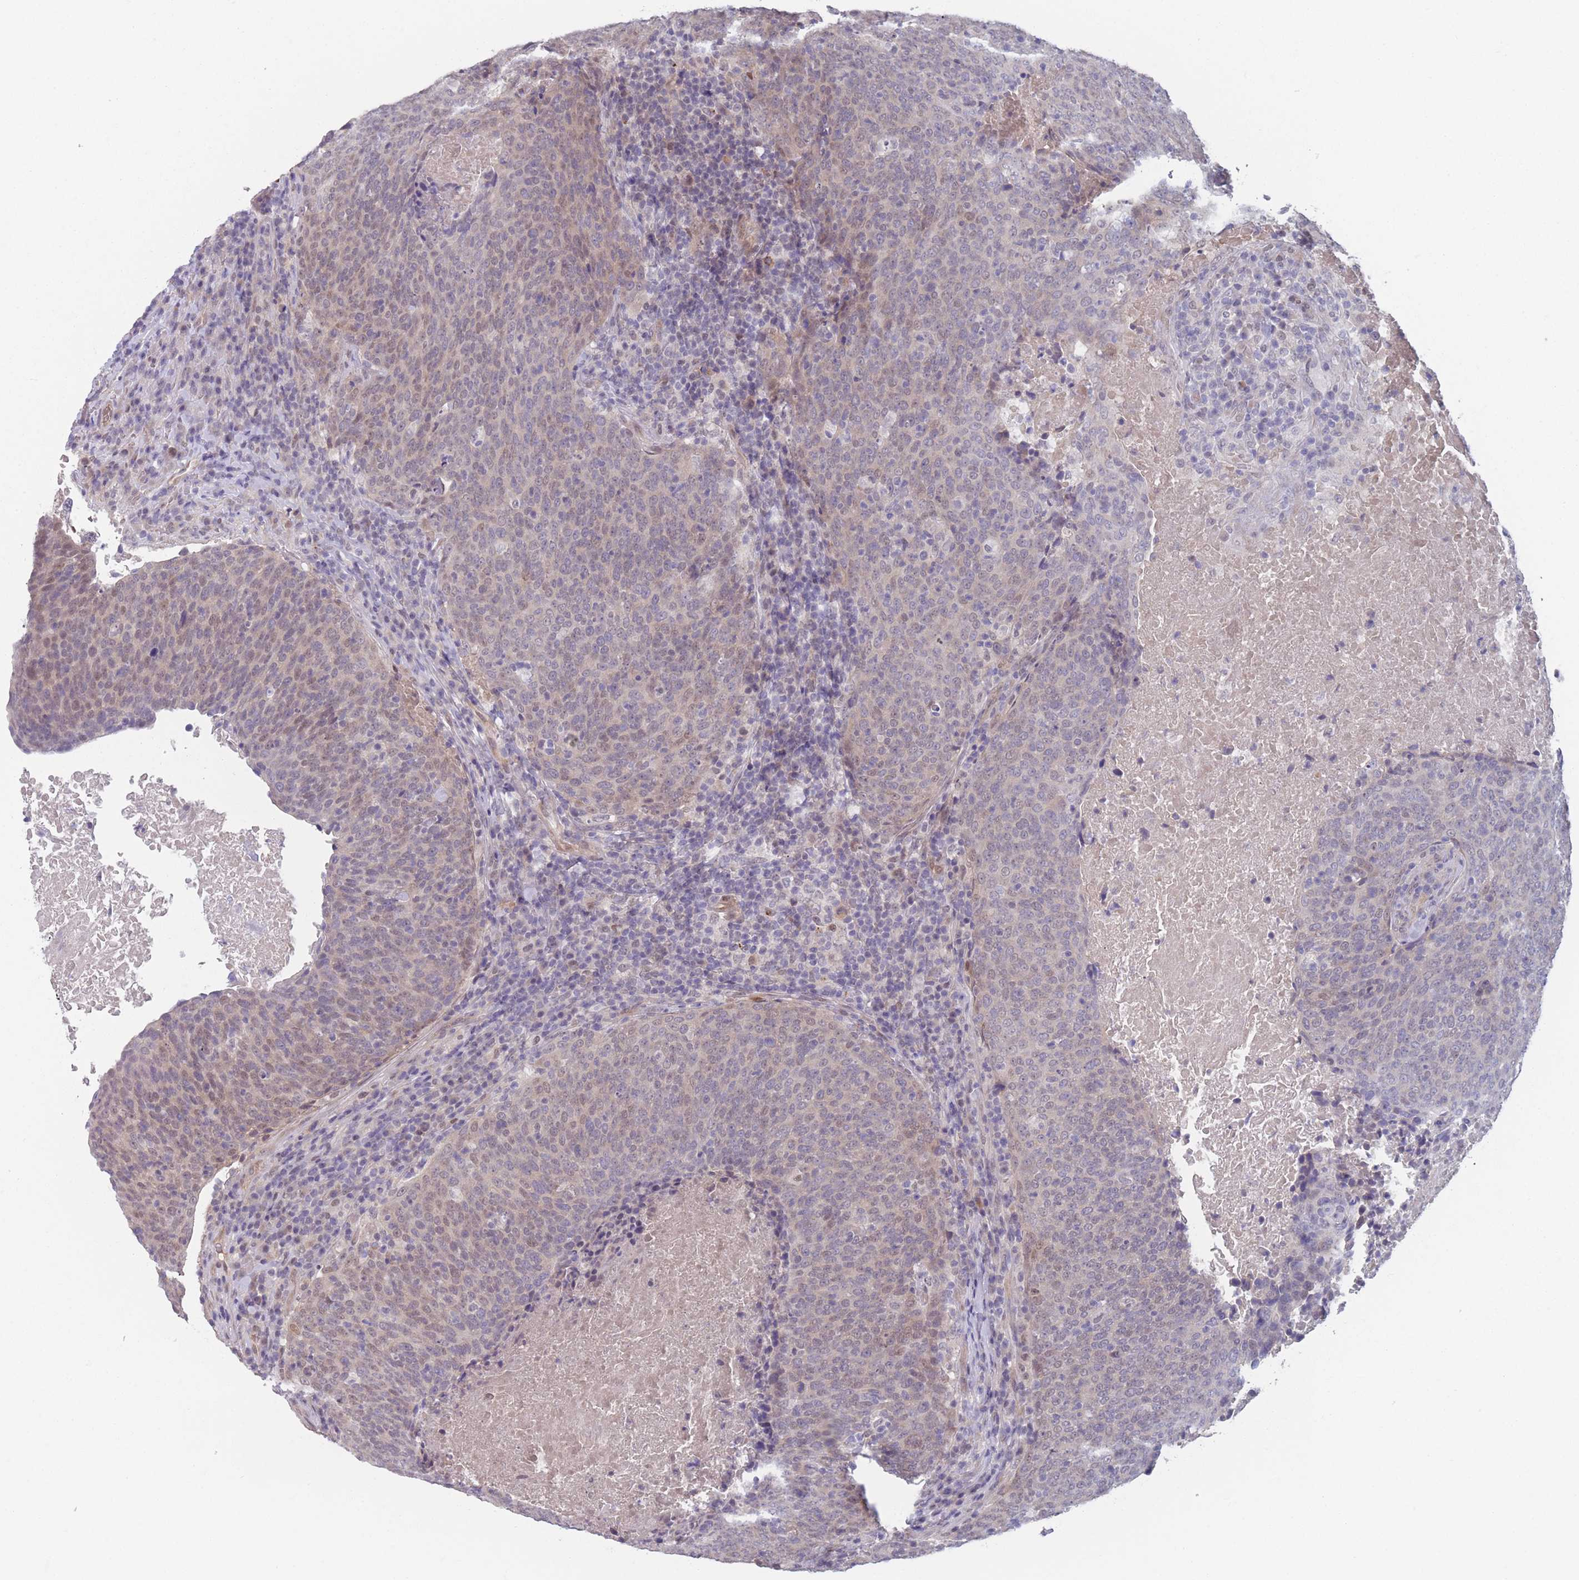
{"staining": {"intensity": "negative", "quantity": "none", "location": "none"}, "tissue": "head and neck cancer", "cell_type": "Tumor cells", "image_type": "cancer", "snomed": [{"axis": "morphology", "description": "Squamous cell carcinoma, NOS"}, {"axis": "morphology", "description": "Squamous cell carcinoma, metastatic, NOS"}, {"axis": "topography", "description": "Lymph node"}, {"axis": "topography", "description": "Head-Neck"}], "caption": "IHC micrograph of head and neck squamous cell carcinoma stained for a protein (brown), which shows no positivity in tumor cells. The staining is performed using DAB brown chromogen with nuclei counter-stained in using hematoxylin.", "gene": "ANKRD10", "patient": {"sex": "male", "age": 62}}